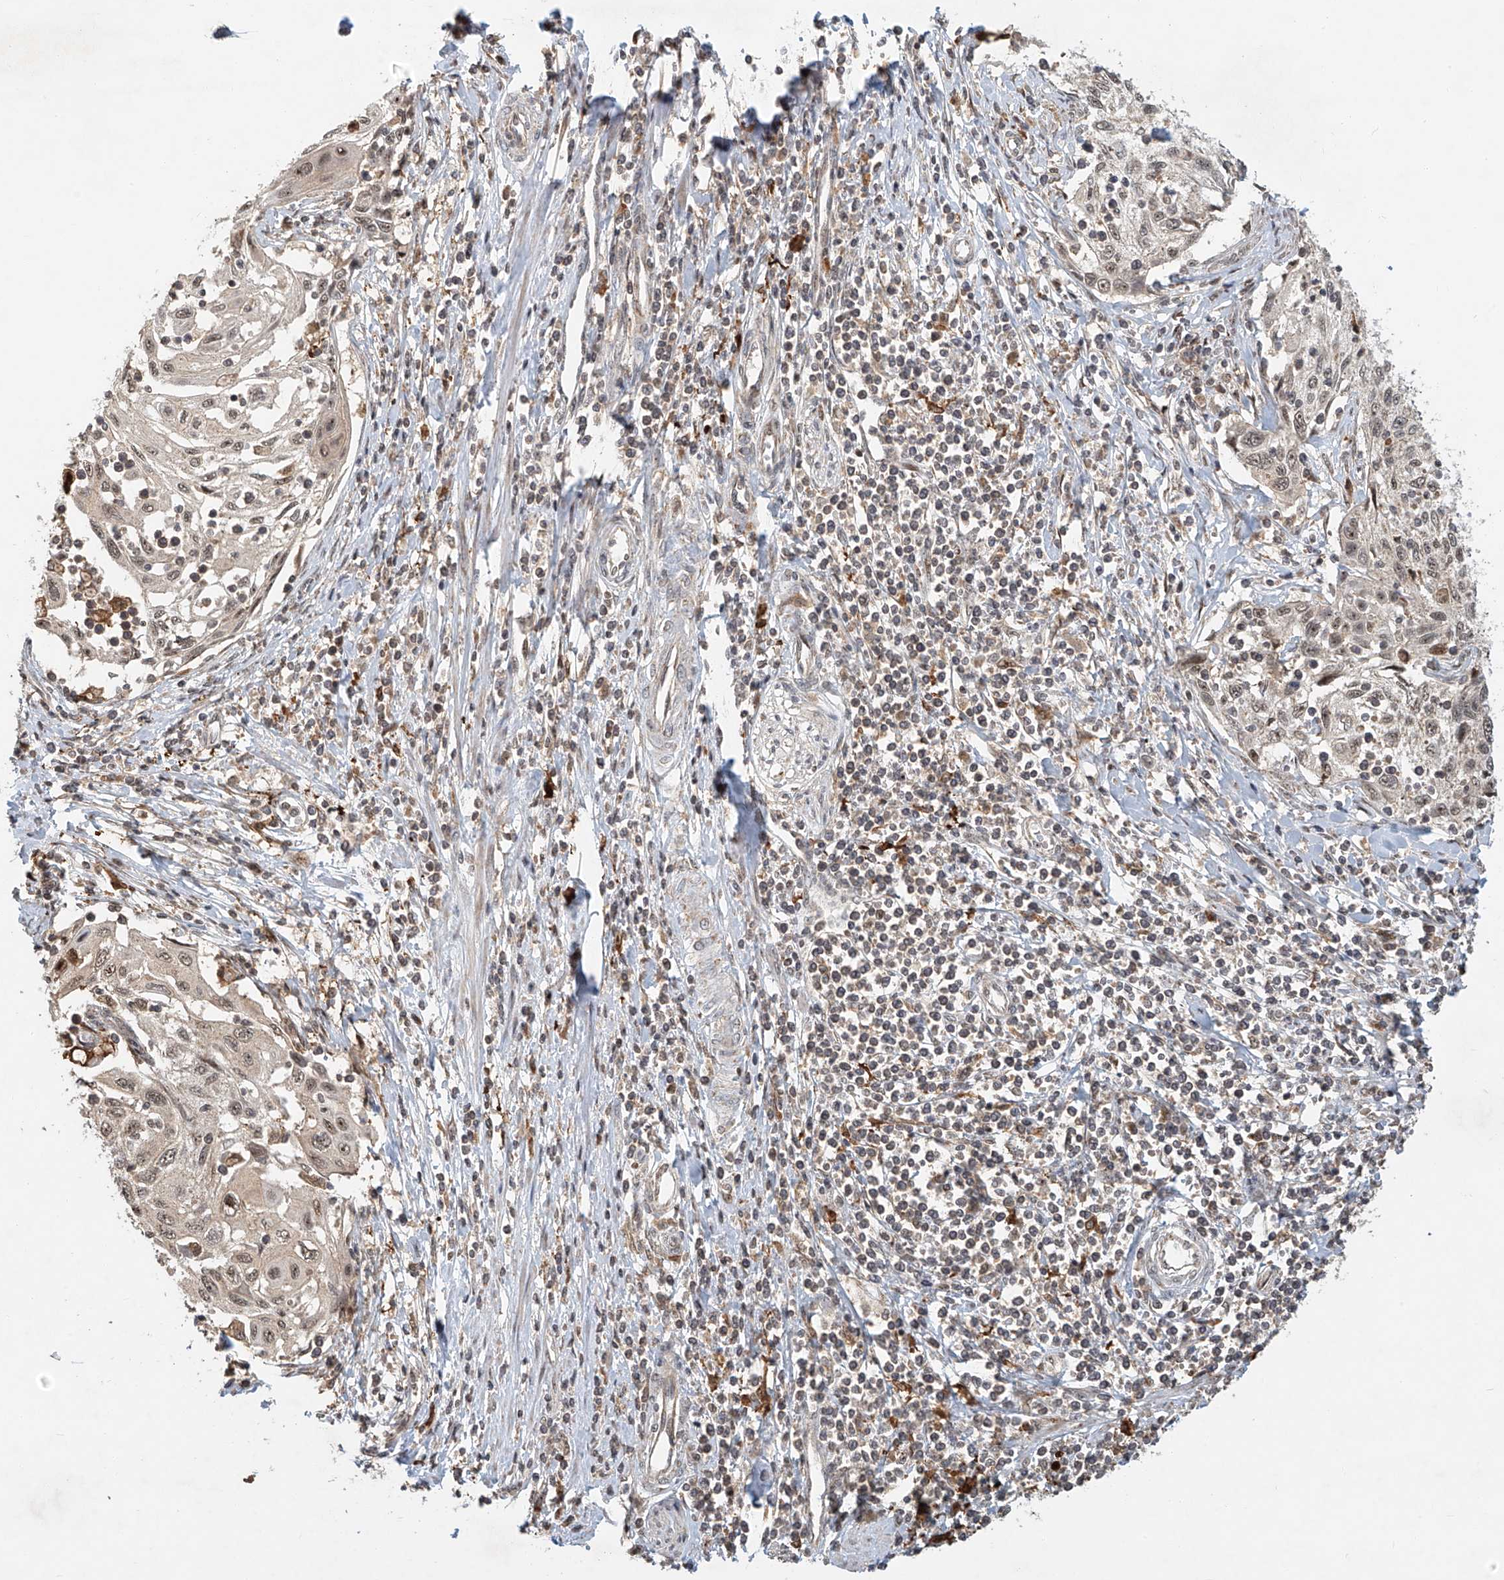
{"staining": {"intensity": "weak", "quantity": "<25%", "location": "nuclear"}, "tissue": "cervical cancer", "cell_type": "Tumor cells", "image_type": "cancer", "snomed": [{"axis": "morphology", "description": "Squamous cell carcinoma, NOS"}, {"axis": "topography", "description": "Cervix"}], "caption": "Squamous cell carcinoma (cervical) was stained to show a protein in brown. There is no significant expression in tumor cells.", "gene": "SYTL3", "patient": {"sex": "female", "age": 70}}